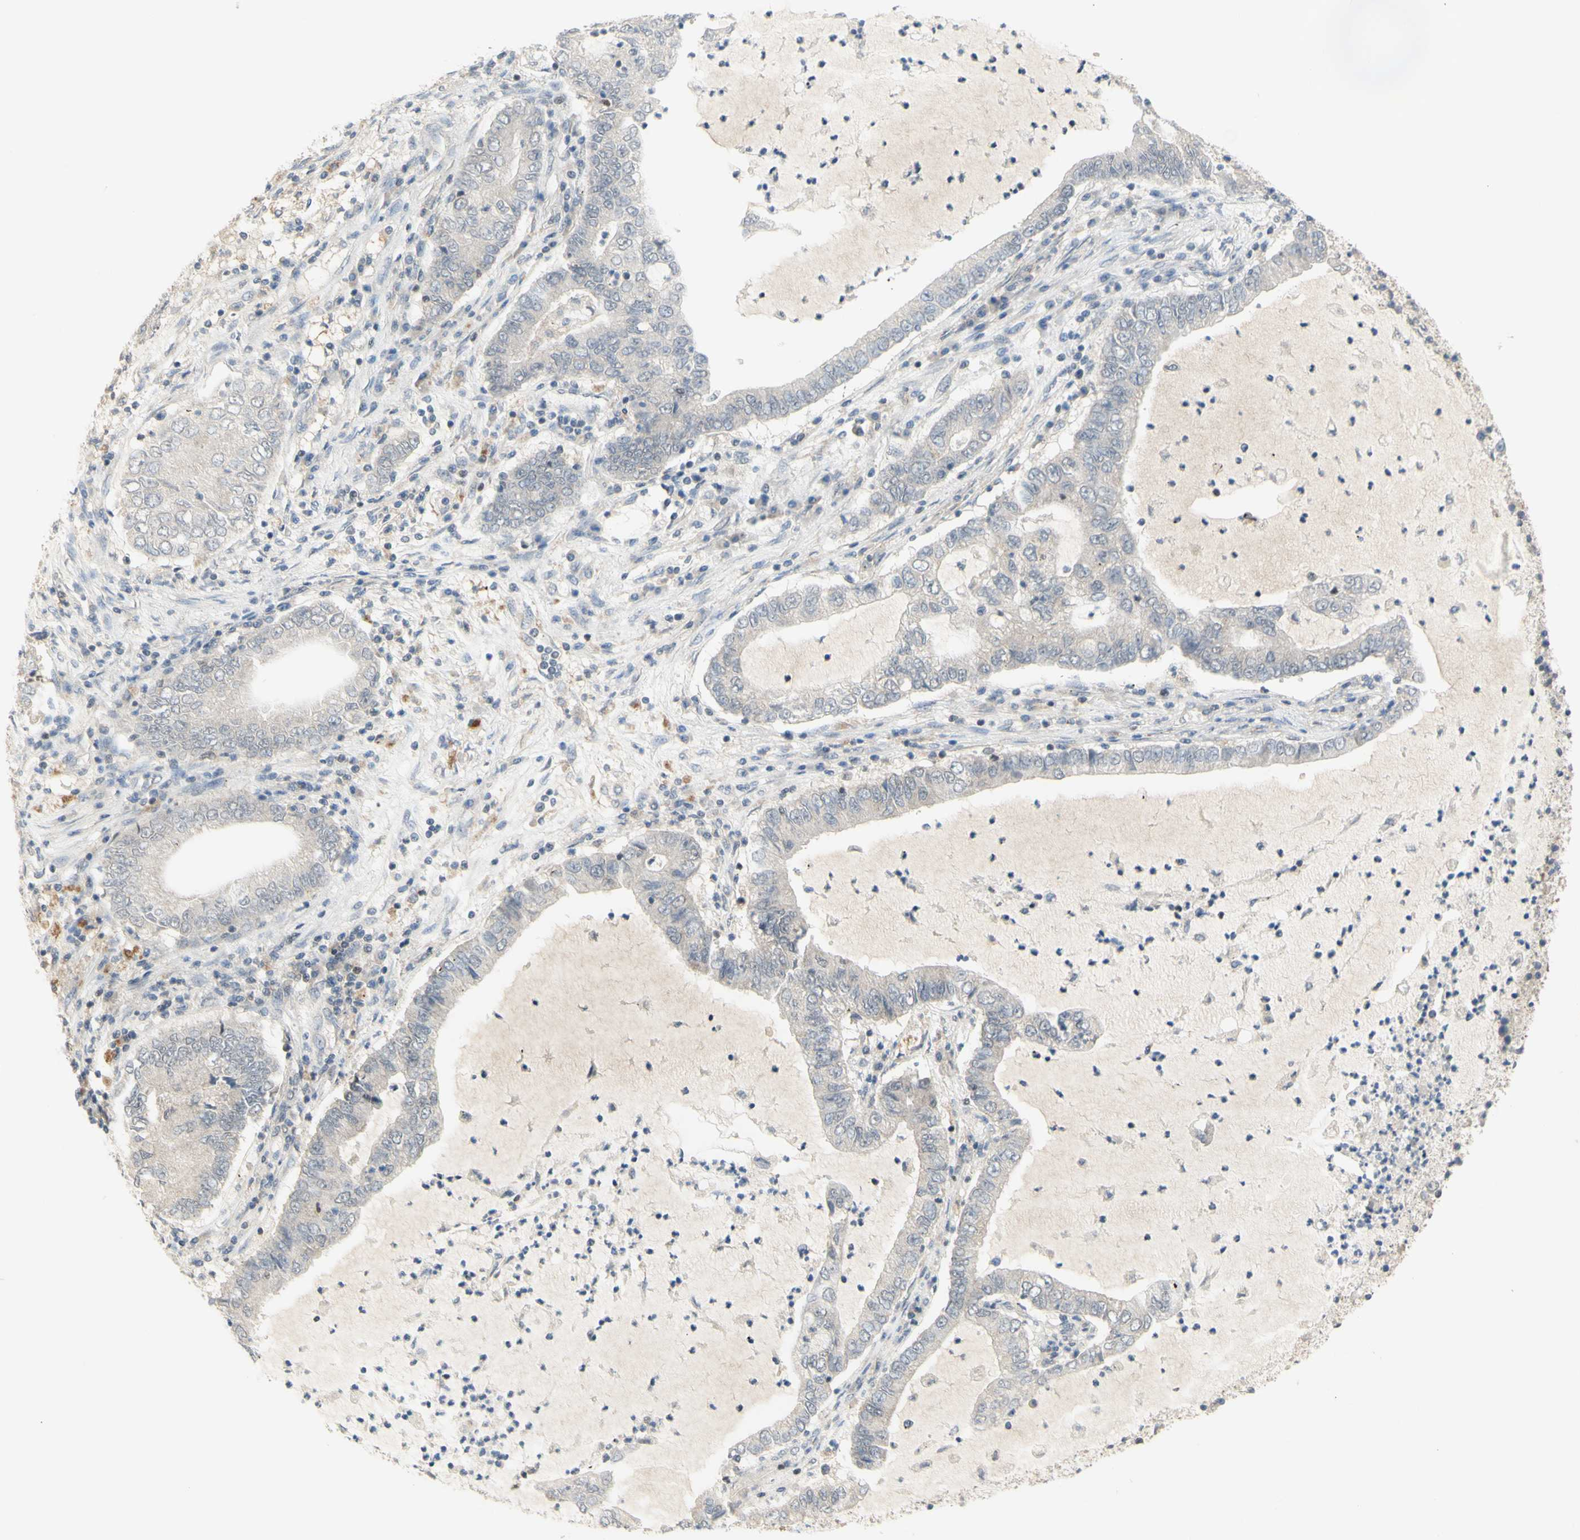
{"staining": {"intensity": "negative", "quantity": "none", "location": "none"}, "tissue": "lung cancer", "cell_type": "Tumor cells", "image_type": "cancer", "snomed": [{"axis": "morphology", "description": "Adenocarcinoma, NOS"}, {"axis": "topography", "description": "Lung"}], "caption": "This photomicrograph is of lung cancer stained with immunohistochemistry to label a protein in brown with the nuclei are counter-stained blue. There is no positivity in tumor cells. (IHC, brightfield microscopy, high magnification).", "gene": "NLRP1", "patient": {"sex": "female", "age": 51}}